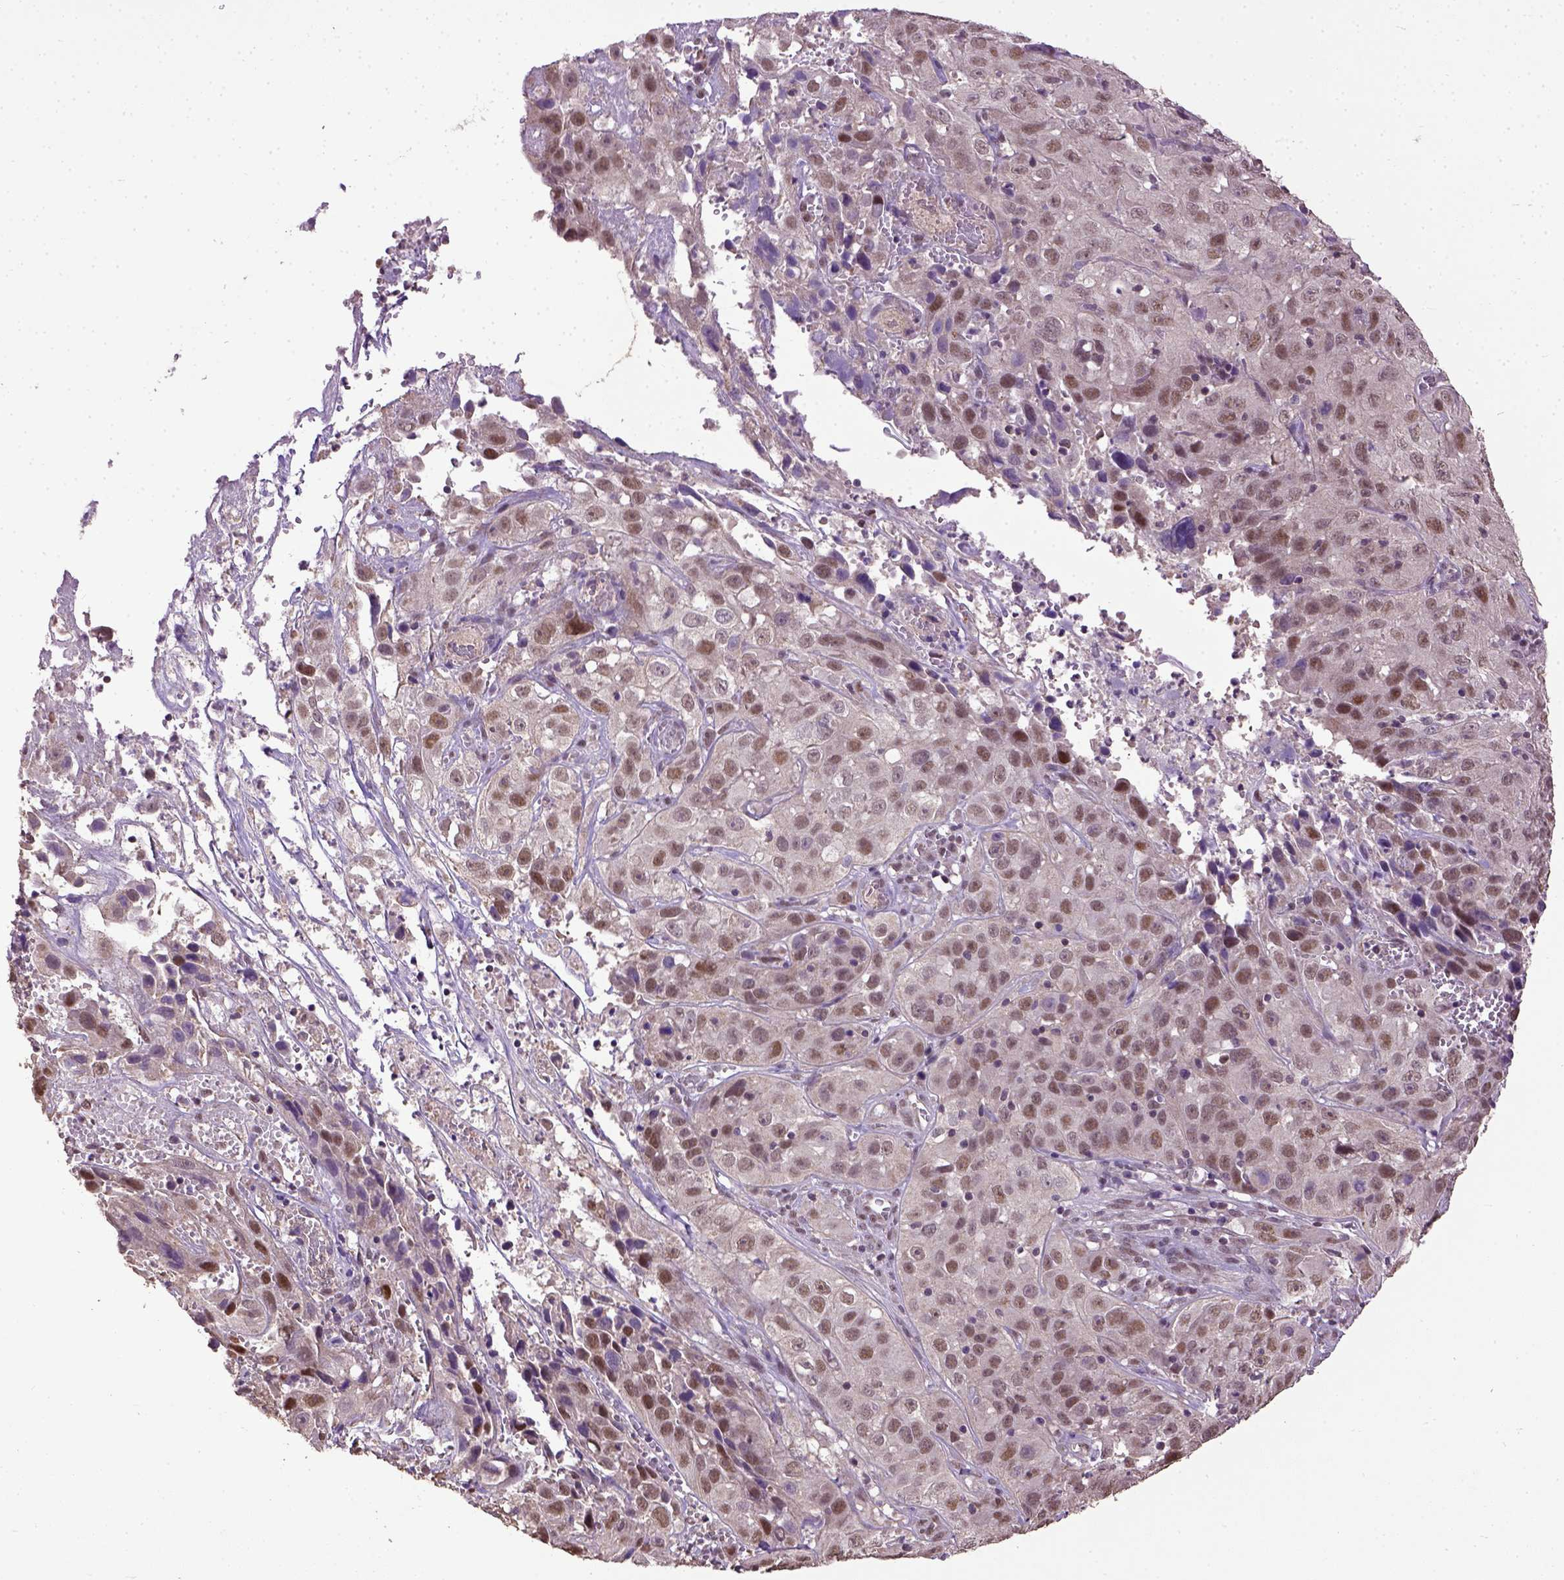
{"staining": {"intensity": "moderate", "quantity": ">75%", "location": "nuclear"}, "tissue": "cervical cancer", "cell_type": "Tumor cells", "image_type": "cancer", "snomed": [{"axis": "morphology", "description": "Squamous cell carcinoma, NOS"}, {"axis": "topography", "description": "Cervix"}], "caption": "Protein expression analysis of cervical cancer reveals moderate nuclear expression in approximately >75% of tumor cells. The staining is performed using DAB (3,3'-diaminobenzidine) brown chromogen to label protein expression. The nuclei are counter-stained blue using hematoxylin.", "gene": "UBA3", "patient": {"sex": "female", "age": 32}}